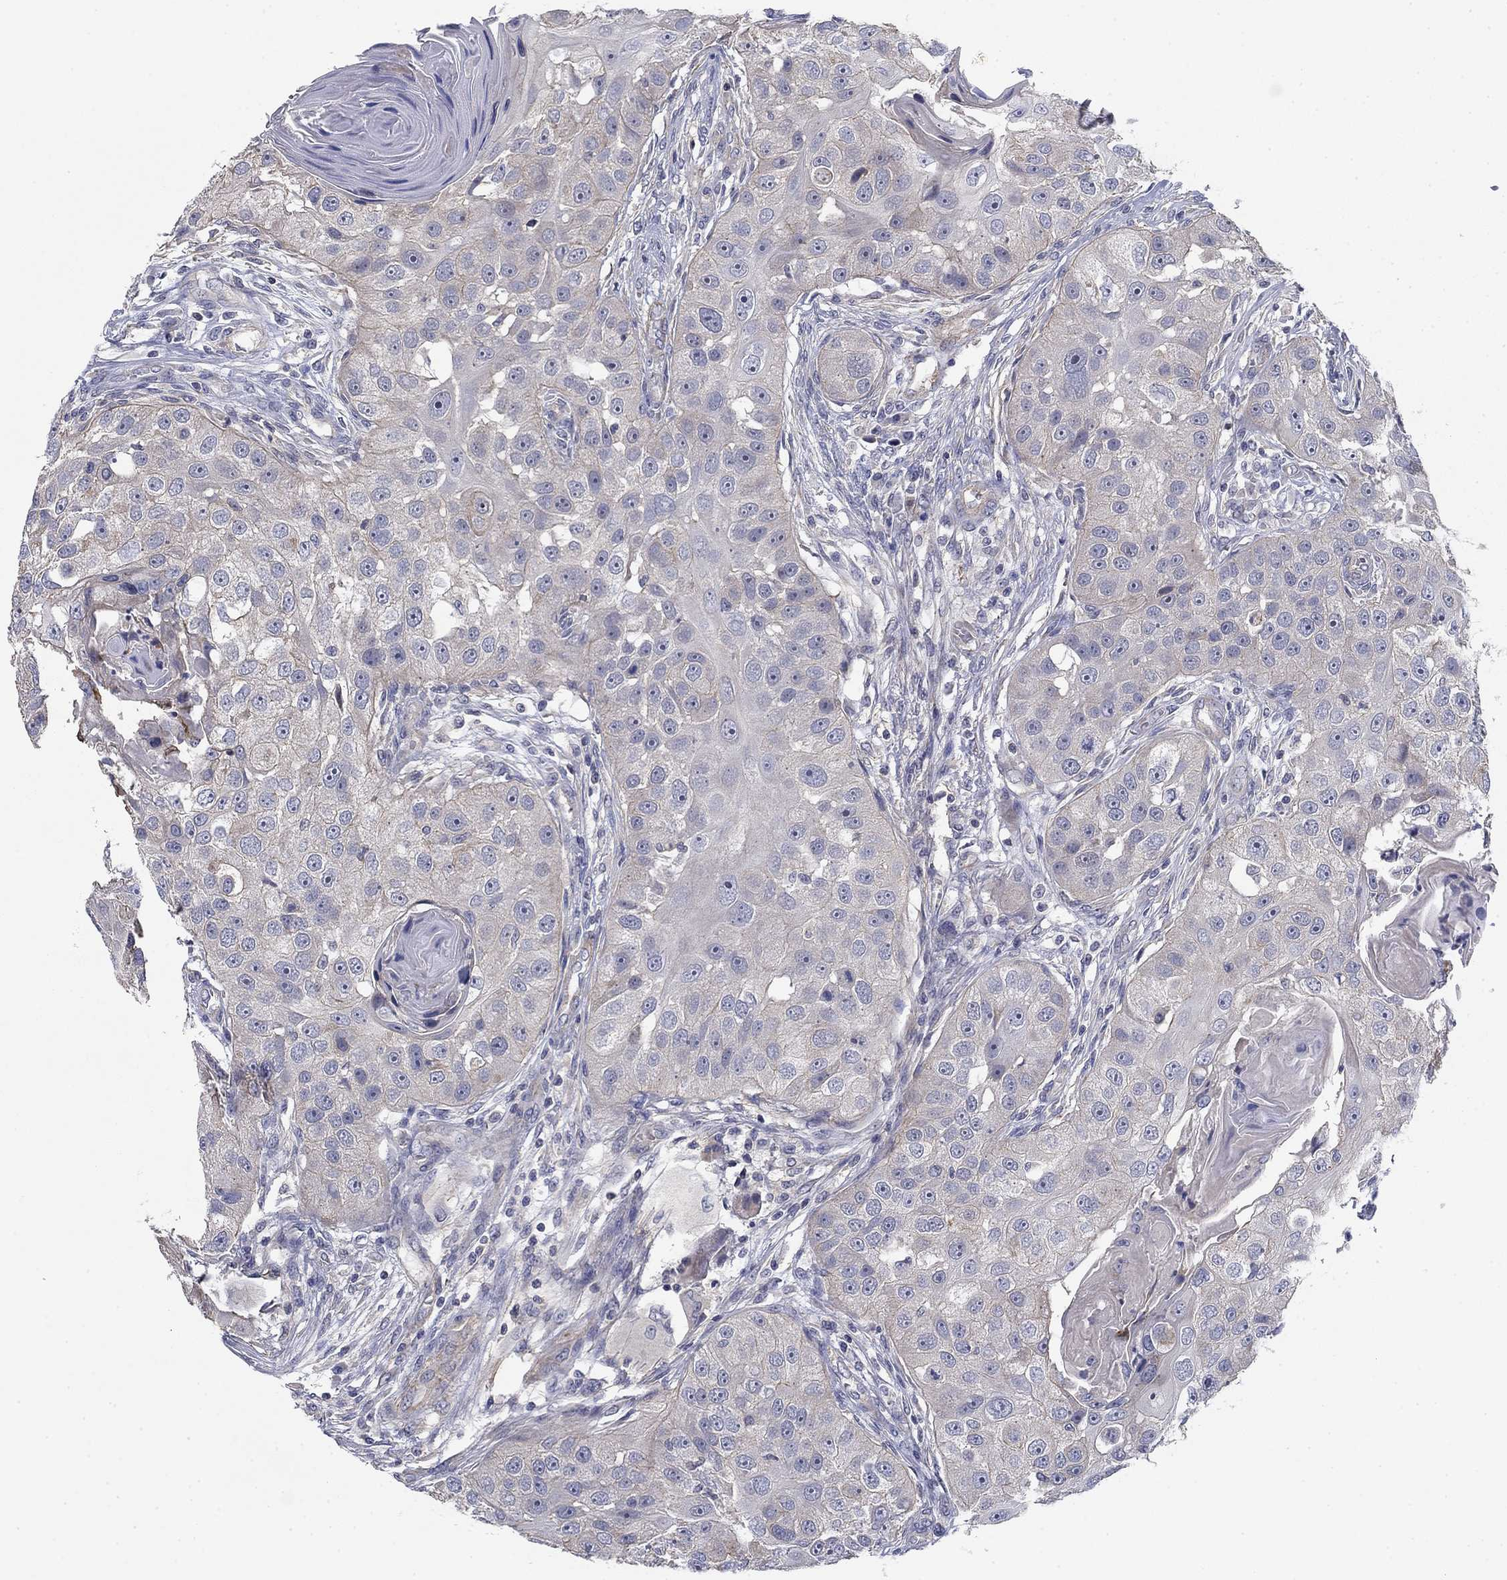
{"staining": {"intensity": "negative", "quantity": "none", "location": "none"}, "tissue": "head and neck cancer", "cell_type": "Tumor cells", "image_type": "cancer", "snomed": [{"axis": "morphology", "description": "Normal tissue, NOS"}, {"axis": "morphology", "description": "Squamous cell carcinoma, NOS"}, {"axis": "topography", "description": "Skeletal muscle"}, {"axis": "topography", "description": "Head-Neck"}], "caption": "An IHC image of head and neck cancer (squamous cell carcinoma) is shown. There is no staining in tumor cells of head and neck cancer (squamous cell carcinoma). The staining is performed using DAB brown chromogen with nuclei counter-stained in using hematoxylin.", "gene": "GRK7", "patient": {"sex": "male", "age": 51}}